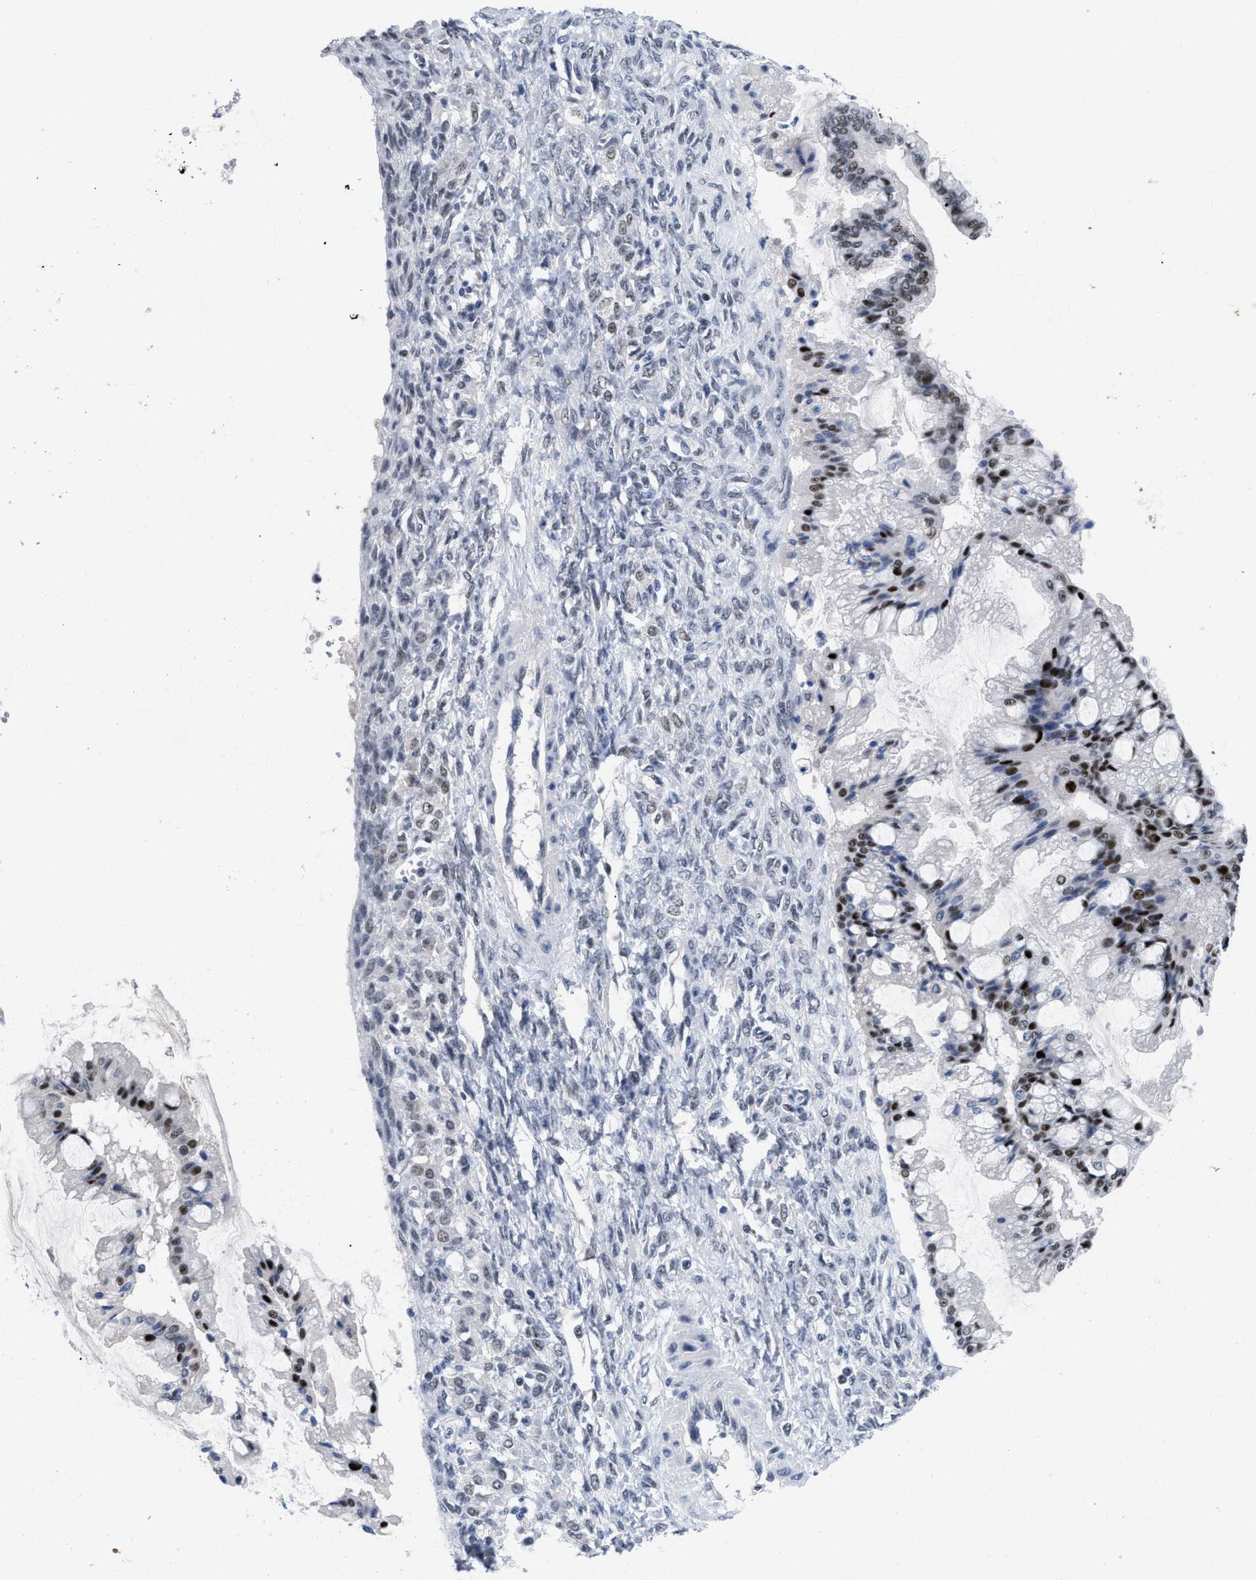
{"staining": {"intensity": "strong", "quantity": "25%-75%", "location": "nuclear"}, "tissue": "ovarian cancer", "cell_type": "Tumor cells", "image_type": "cancer", "snomed": [{"axis": "morphology", "description": "Cystadenocarcinoma, mucinous, NOS"}, {"axis": "topography", "description": "Ovary"}], "caption": "Immunohistochemical staining of human ovarian mucinous cystadenocarcinoma exhibits high levels of strong nuclear staining in about 25%-75% of tumor cells.", "gene": "GGNBP2", "patient": {"sex": "female", "age": 73}}